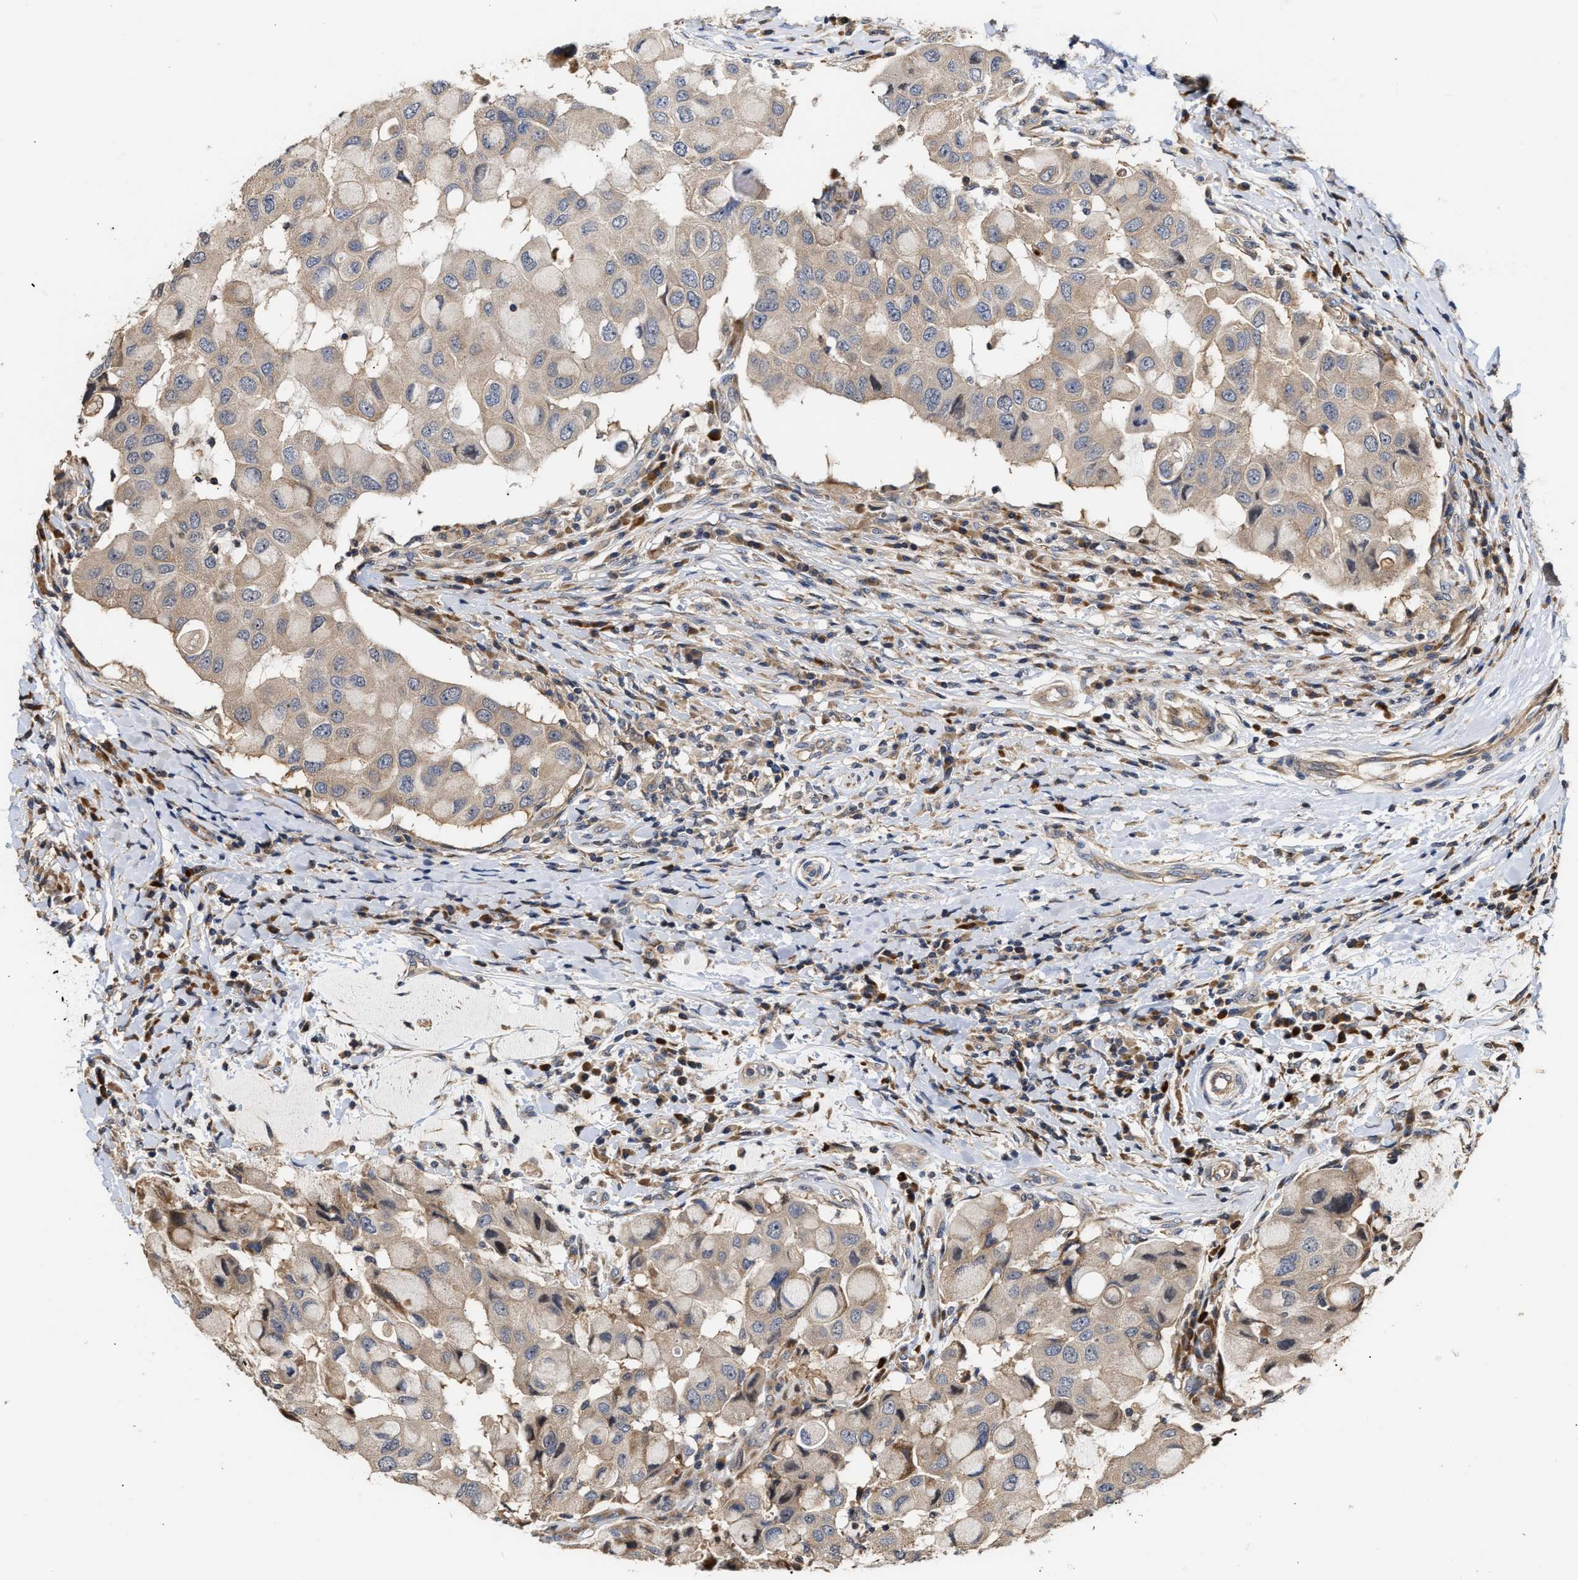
{"staining": {"intensity": "weak", "quantity": ">75%", "location": "cytoplasmic/membranous"}, "tissue": "breast cancer", "cell_type": "Tumor cells", "image_type": "cancer", "snomed": [{"axis": "morphology", "description": "Duct carcinoma"}, {"axis": "topography", "description": "Breast"}], "caption": "DAB immunohistochemical staining of breast cancer (infiltrating ductal carcinoma) reveals weak cytoplasmic/membranous protein staining in about >75% of tumor cells. The protein is stained brown, and the nuclei are stained in blue (DAB (3,3'-diaminobenzidine) IHC with brightfield microscopy, high magnification).", "gene": "CLIP2", "patient": {"sex": "female", "age": 27}}